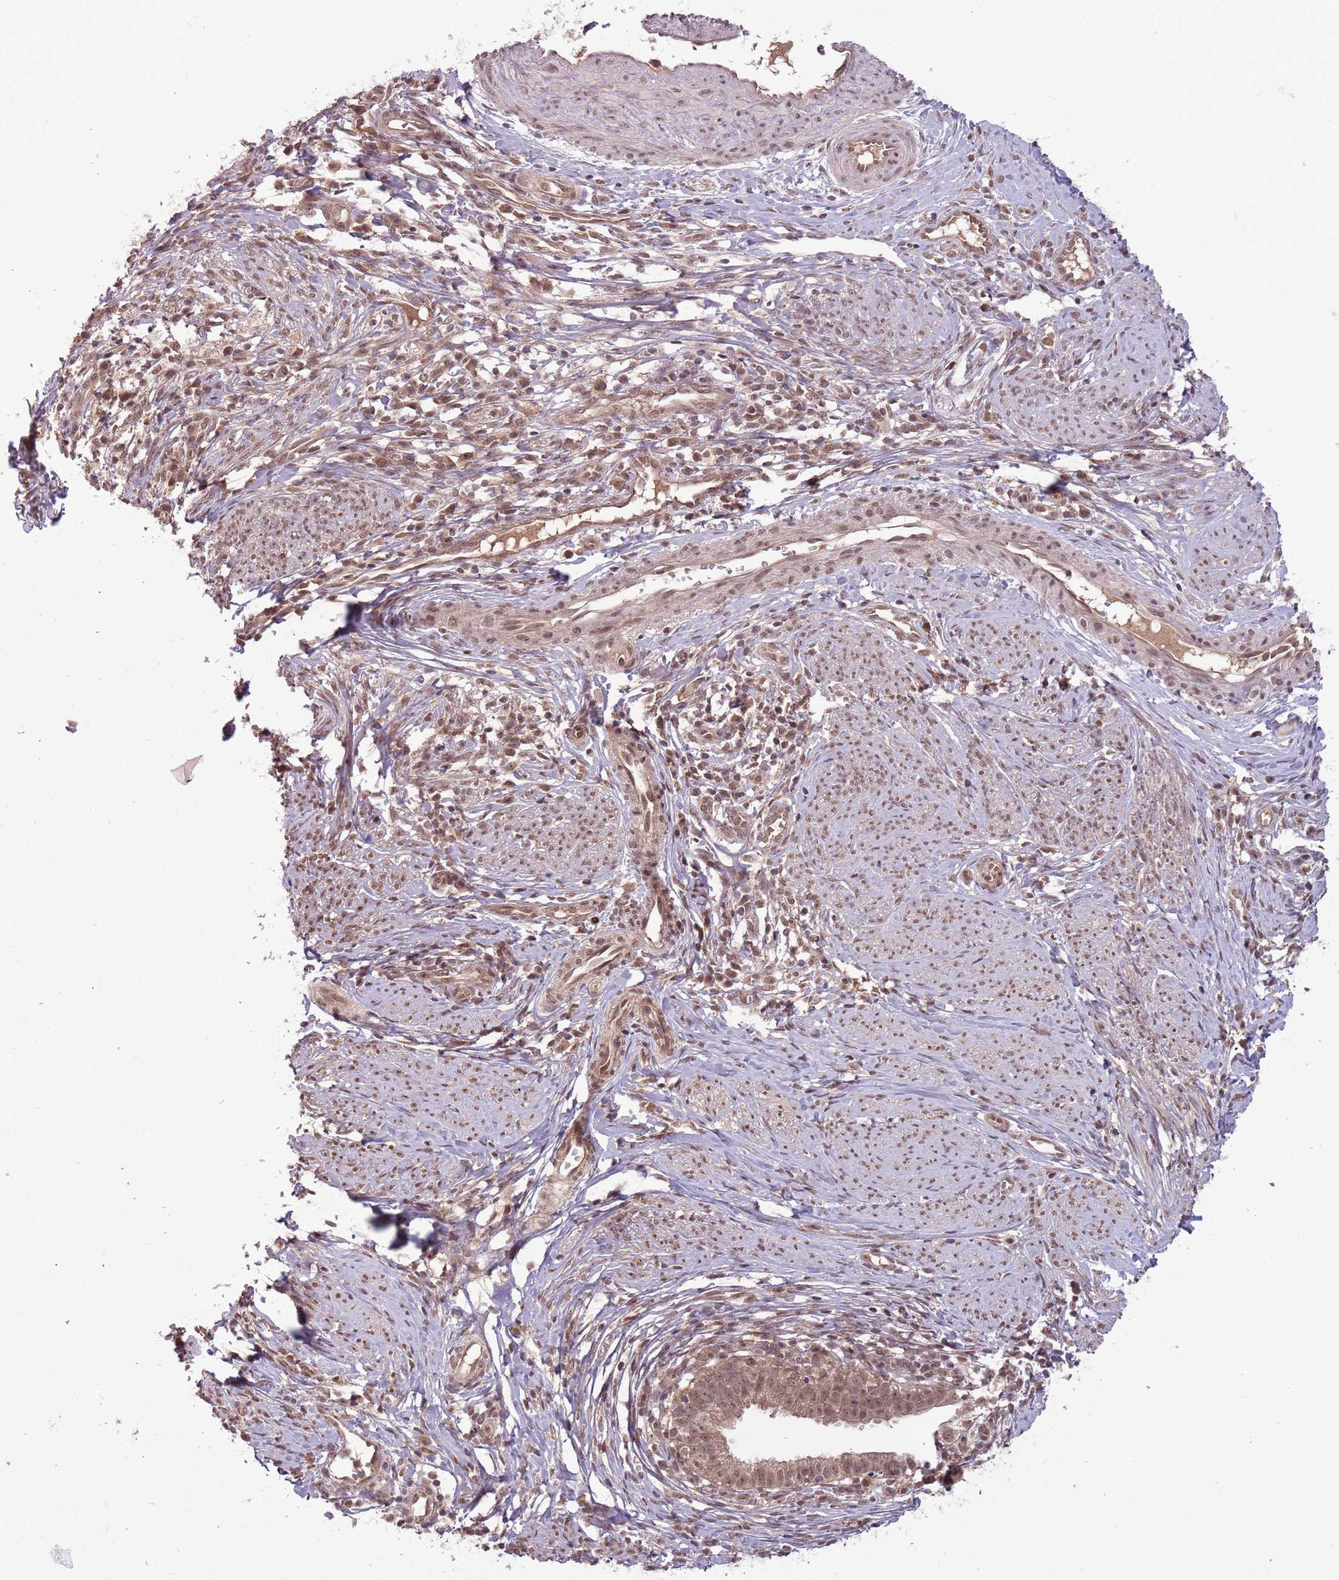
{"staining": {"intensity": "weak", "quantity": "25%-75%", "location": "cytoplasmic/membranous"}, "tissue": "cervical cancer", "cell_type": "Tumor cells", "image_type": "cancer", "snomed": [{"axis": "morphology", "description": "Adenocarcinoma, NOS"}, {"axis": "topography", "description": "Cervix"}], "caption": "Cervical cancer tissue shows weak cytoplasmic/membranous staining in approximately 25%-75% of tumor cells, visualized by immunohistochemistry. (Brightfield microscopy of DAB IHC at high magnification).", "gene": "ADAMTS3", "patient": {"sex": "female", "age": 36}}